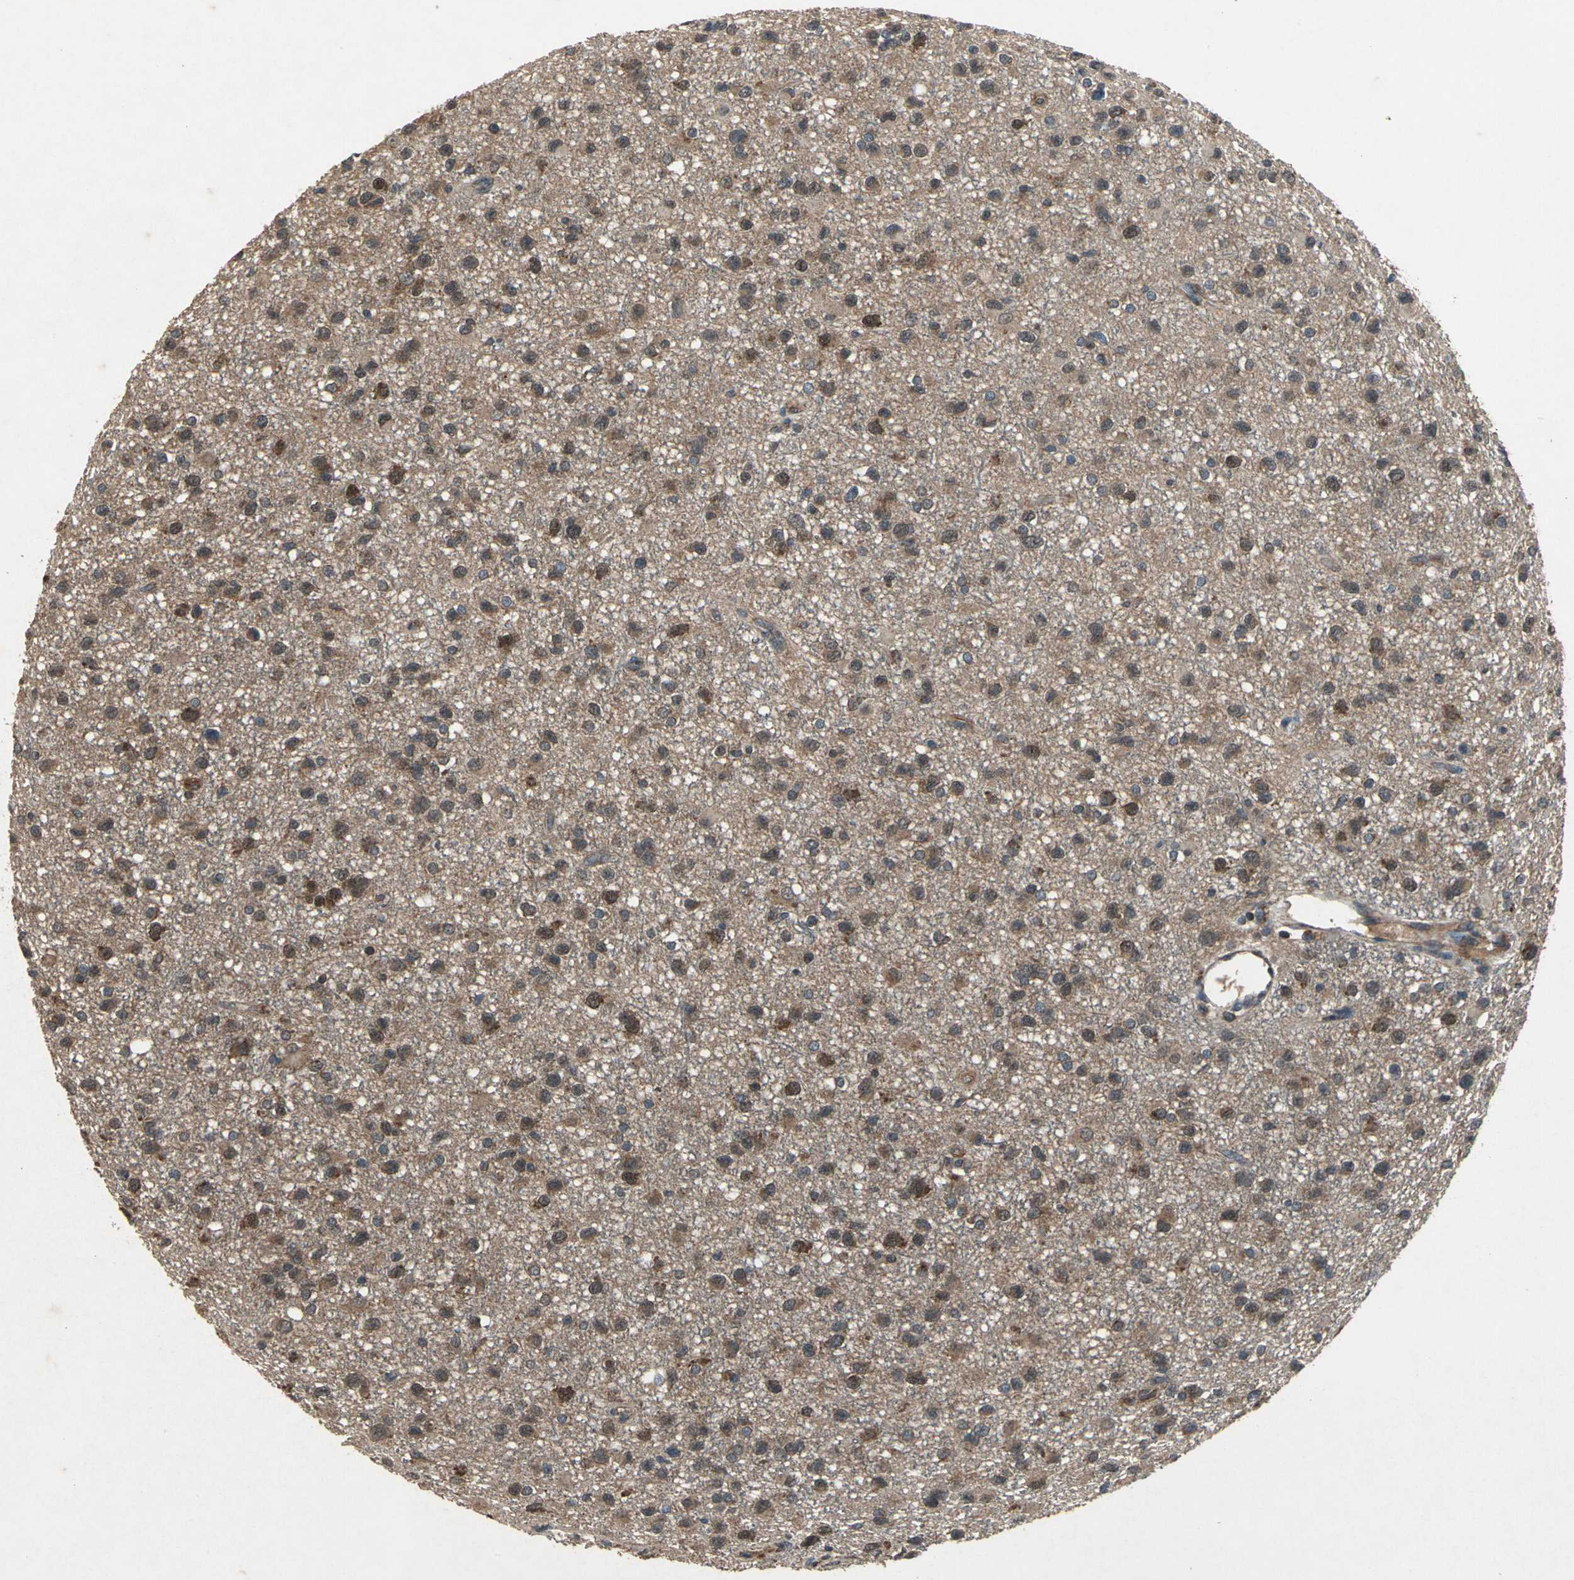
{"staining": {"intensity": "strong", "quantity": ">75%", "location": "cytoplasmic/membranous,nuclear"}, "tissue": "glioma", "cell_type": "Tumor cells", "image_type": "cancer", "snomed": [{"axis": "morphology", "description": "Glioma, malignant, Low grade"}, {"axis": "topography", "description": "Brain"}], "caption": "A brown stain labels strong cytoplasmic/membranous and nuclear positivity of a protein in malignant low-grade glioma tumor cells.", "gene": "ZNF608", "patient": {"sex": "male", "age": 42}}